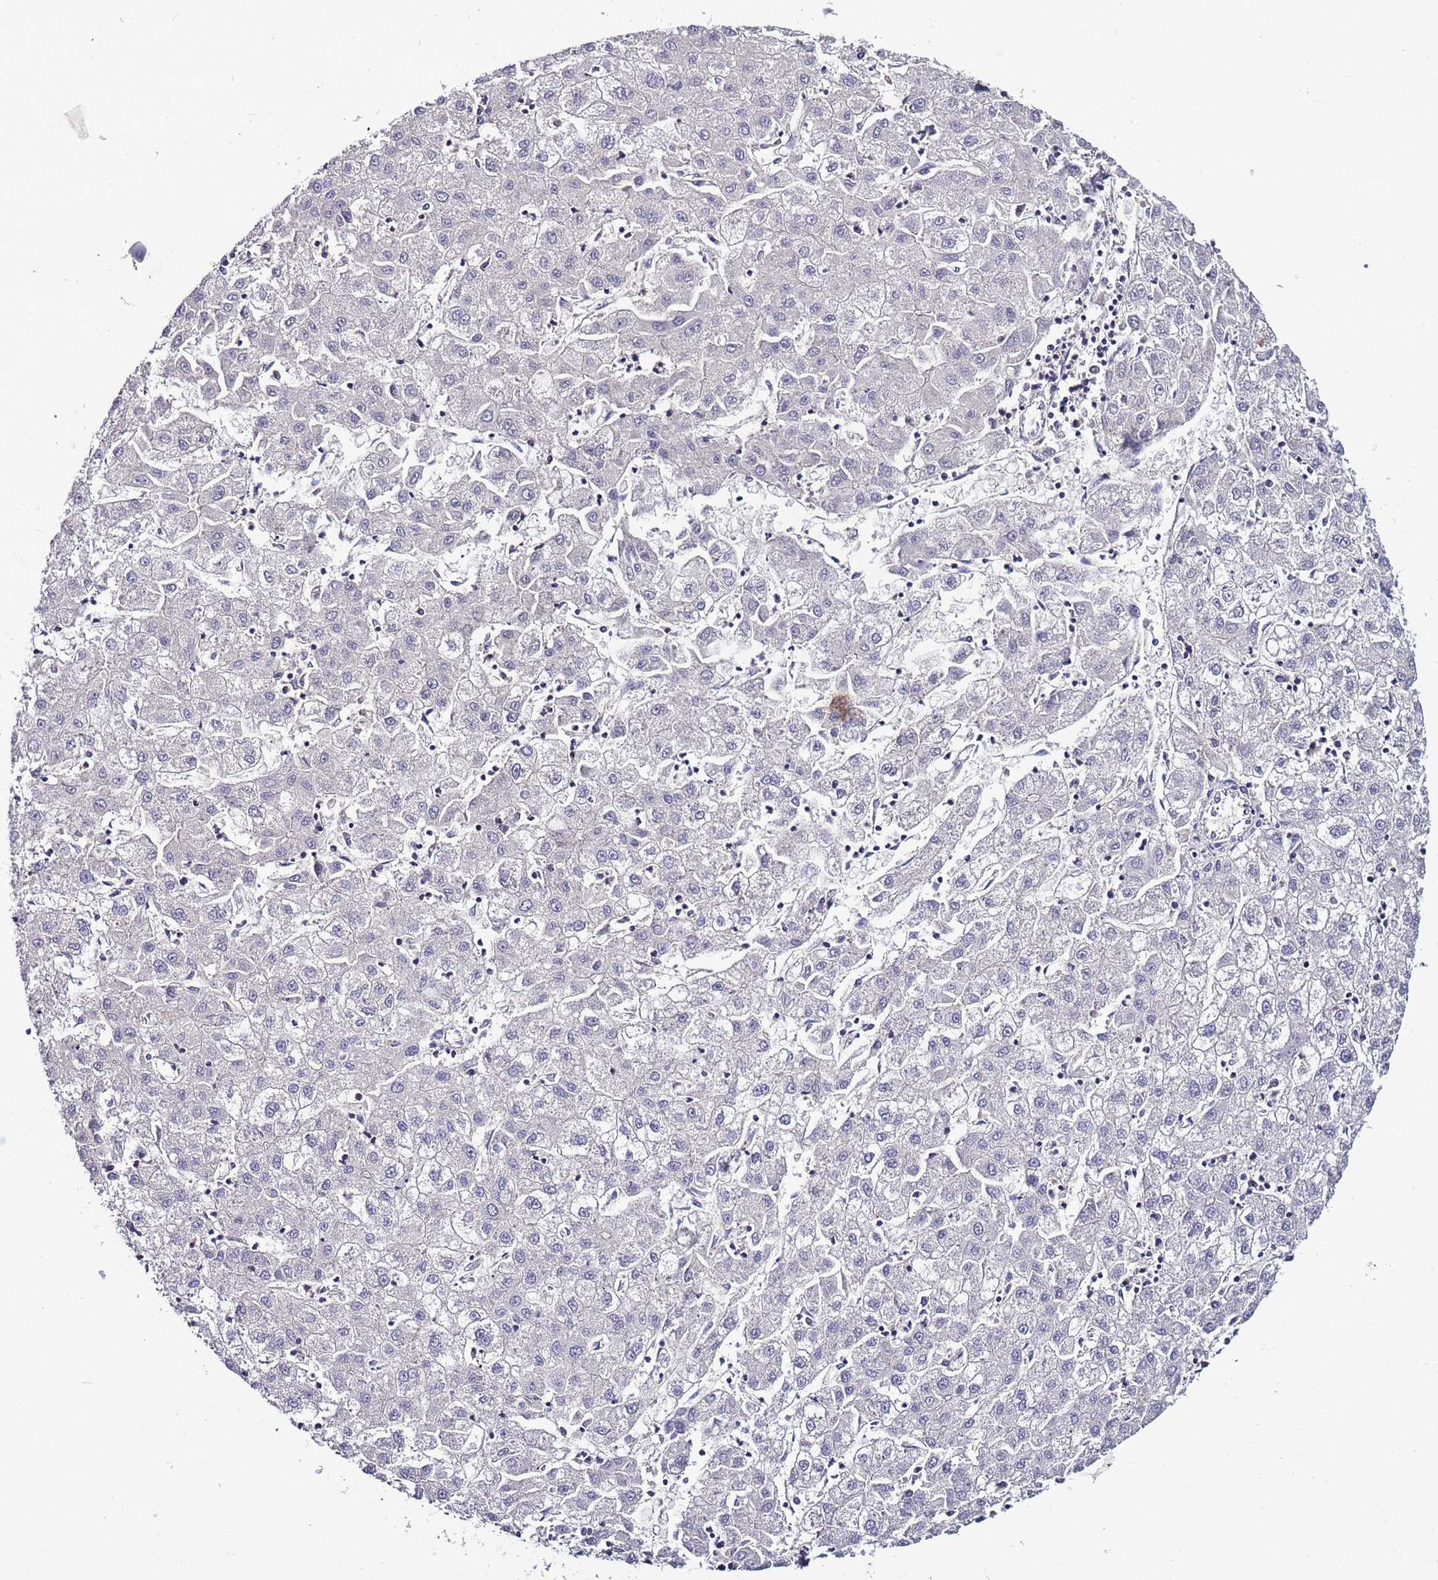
{"staining": {"intensity": "negative", "quantity": "none", "location": "none"}, "tissue": "liver cancer", "cell_type": "Tumor cells", "image_type": "cancer", "snomed": [{"axis": "morphology", "description": "Carcinoma, Hepatocellular, NOS"}, {"axis": "topography", "description": "Liver"}], "caption": "High power microscopy histopathology image of an immunohistochemistry (IHC) photomicrograph of liver hepatocellular carcinoma, revealing no significant expression in tumor cells.", "gene": "IGIP", "patient": {"sex": "male", "age": 72}}